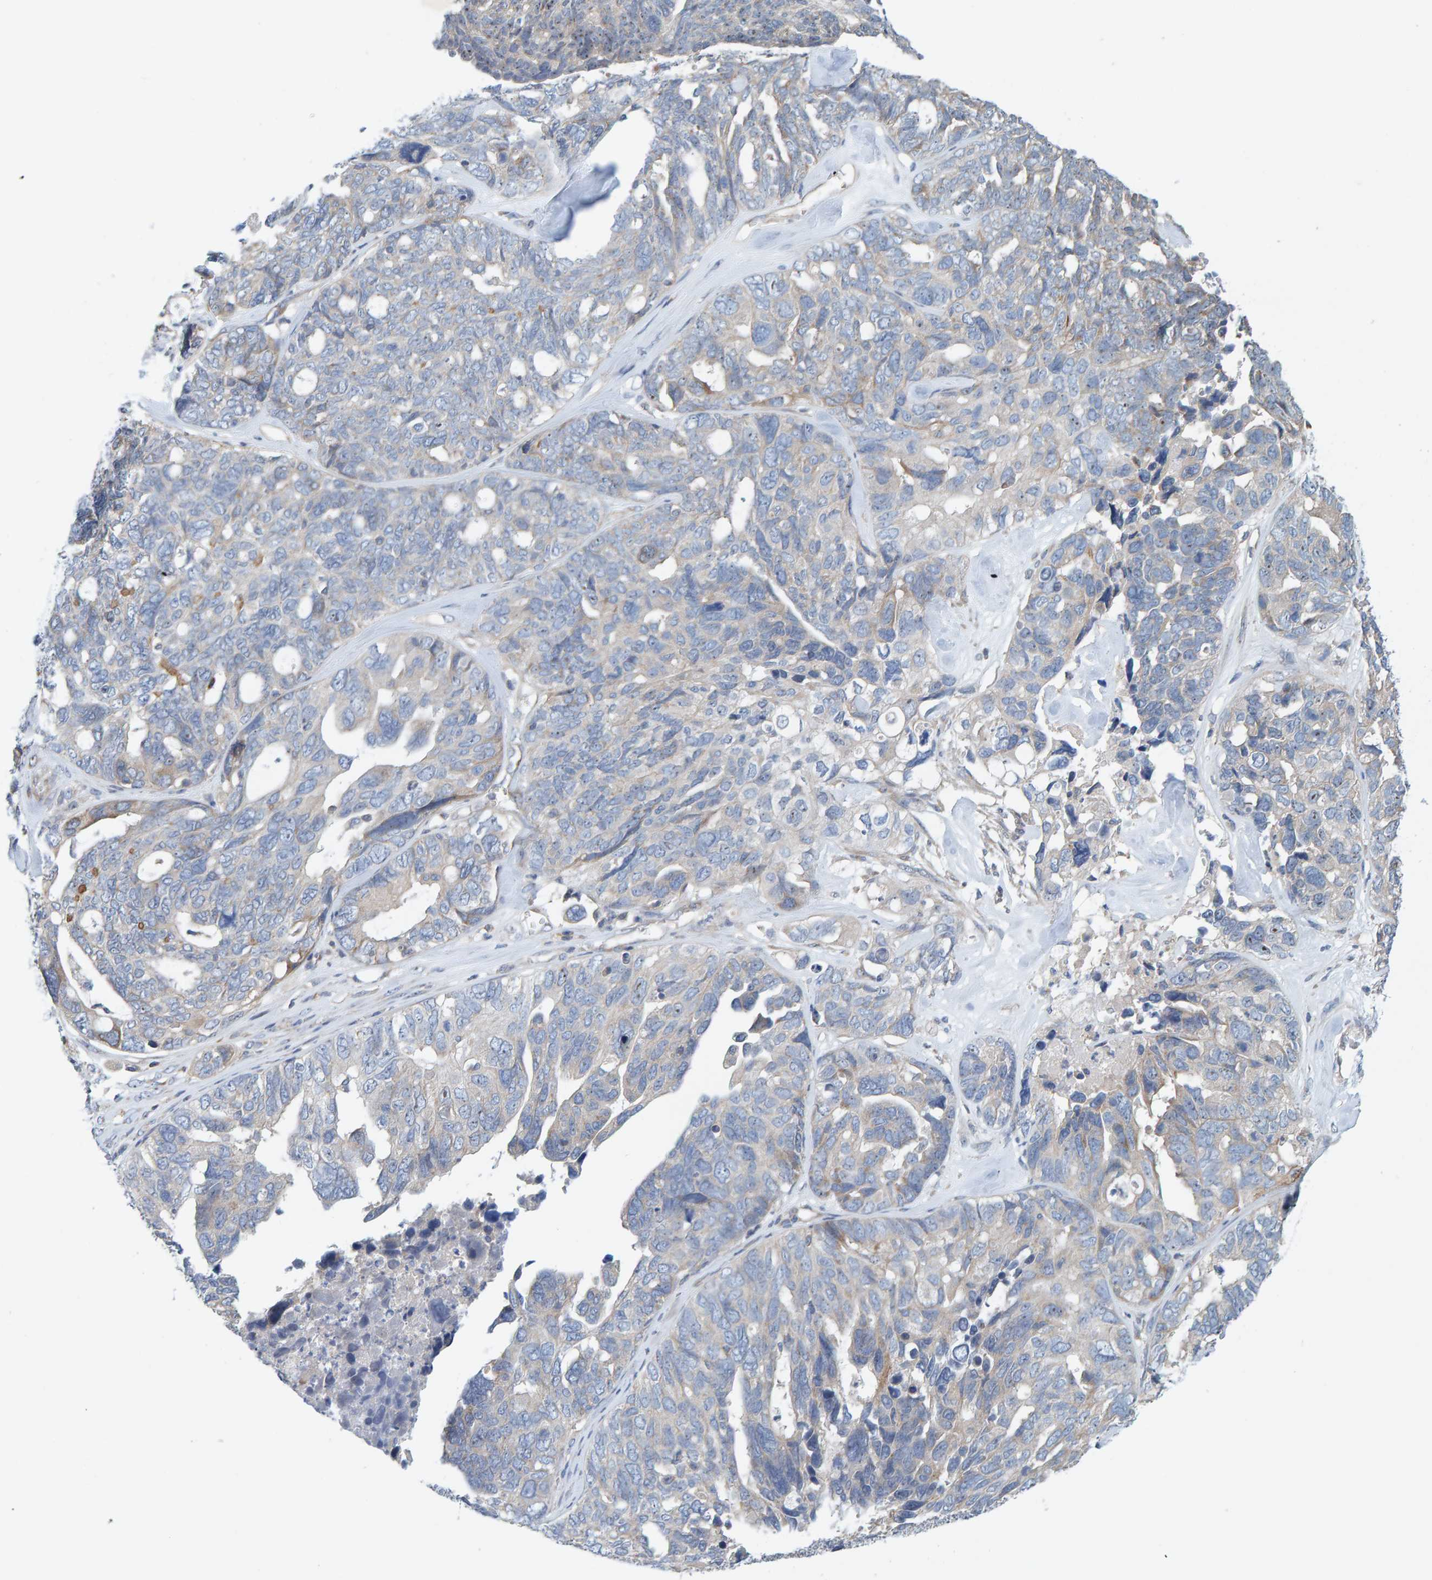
{"staining": {"intensity": "negative", "quantity": "none", "location": "none"}, "tissue": "ovarian cancer", "cell_type": "Tumor cells", "image_type": "cancer", "snomed": [{"axis": "morphology", "description": "Cystadenocarcinoma, serous, NOS"}, {"axis": "topography", "description": "Ovary"}], "caption": "The image reveals no significant positivity in tumor cells of ovarian cancer. The staining is performed using DAB brown chromogen with nuclei counter-stained in using hematoxylin.", "gene": "CCM2", "patient": {"sex": "female", "age": 79}}